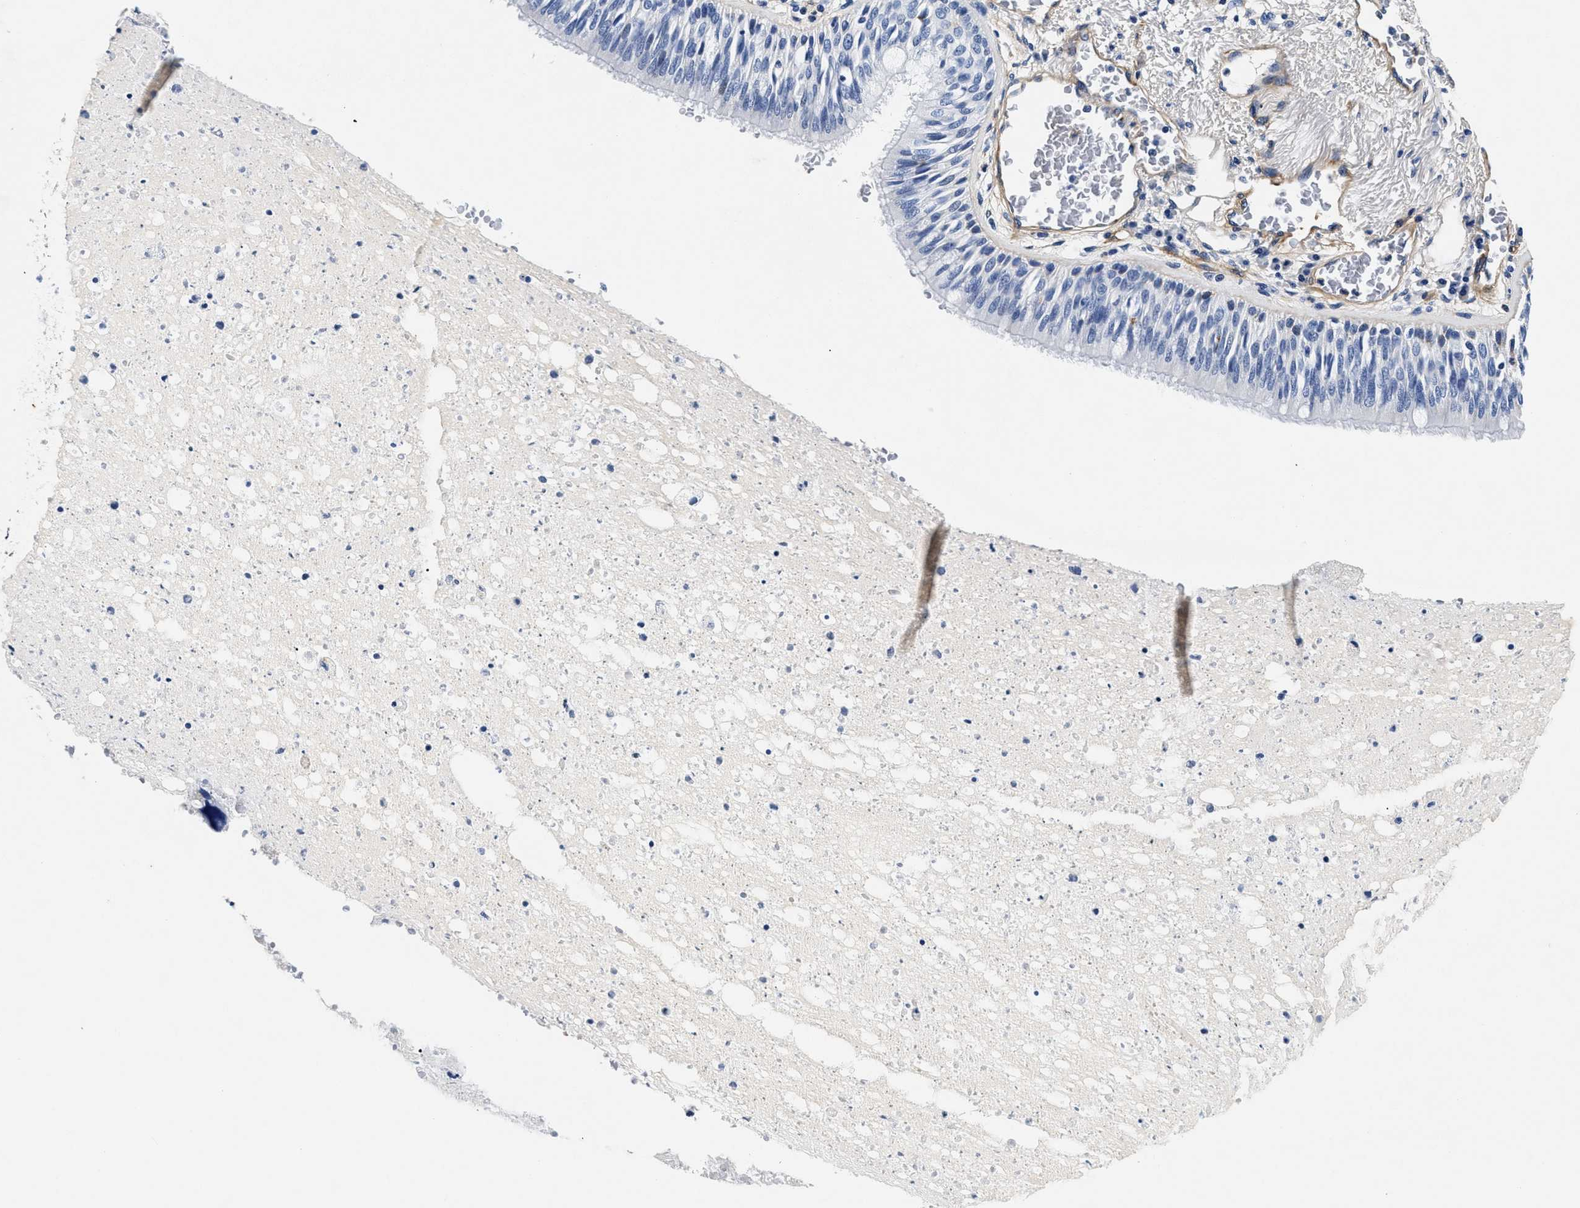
{"staining": {"intensity": "negative", "quantity": "none", "location": "none"}, "tissue": "bronchus", "cell_type": "Respiratory epithelial cells", "image_type": "normal", "snomed": [{"axis": "morphology", "description": "Normal tissue, NOS"}, {"axis": "morphology", "description": "Adenocarcinoma, NOS"}, {"axis": "morphology", "description": "Adenocarcinoma, metastatic, NOS"}, {"axis": "topography", "description": "Lymph node"}, {"axis": "topography", "description": "Bronchus"}, {"axis": "topography", "description": "Lung"}], "caption": "An IHC photomicrograph of unremarkable bronchus is shown. There is no staining in respiratory epithelial cells of bronchus. The staining was performed using DAB to visualize the protein expression in brown, while the nuclei were stained in blue with hematoxylin (Magnification: 20x).", "gene": "LAMA3", "patient": {"sex": "female", "age": 54}}